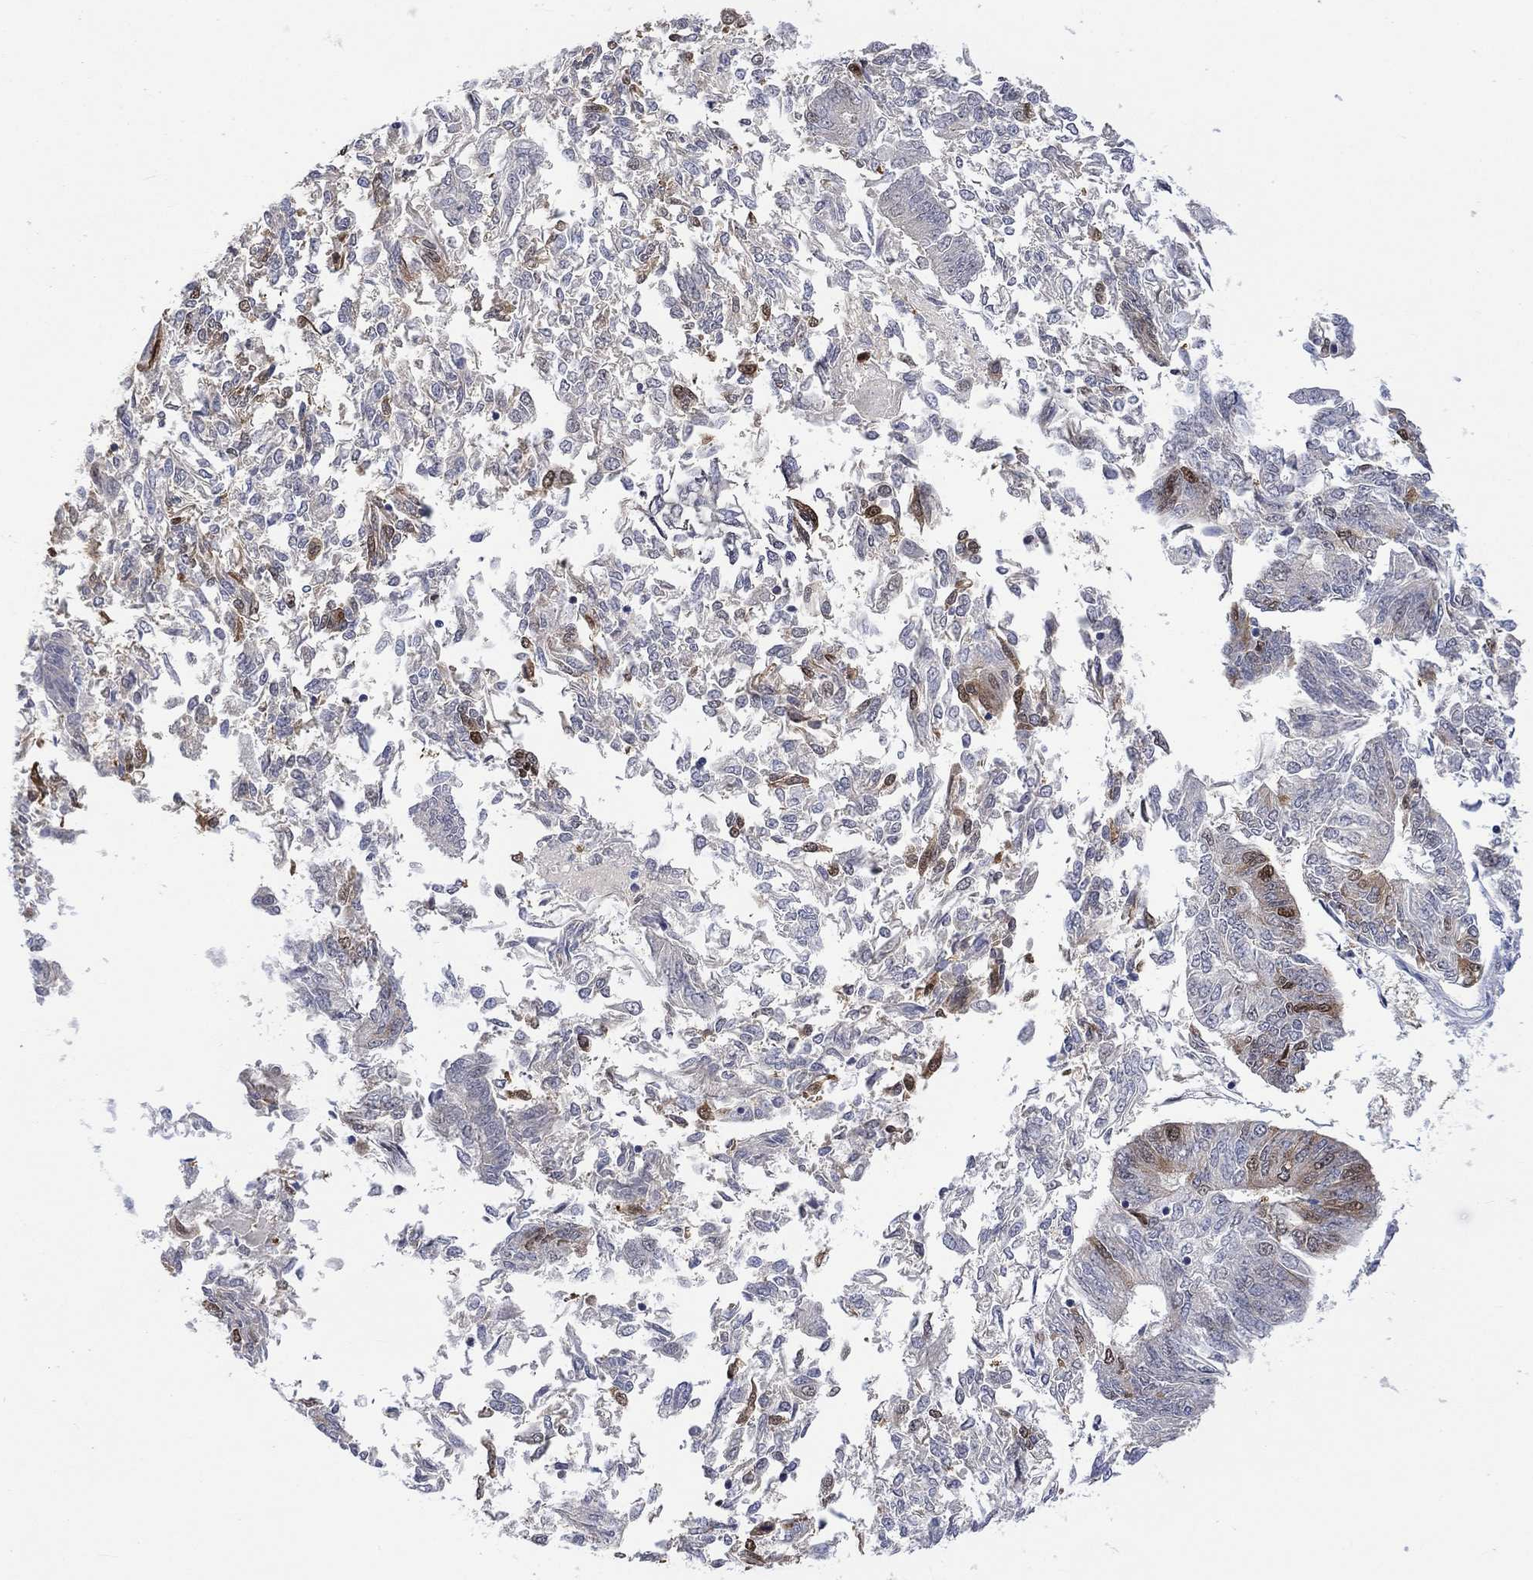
{"staining": {"intensity": "moderate", "quantity": "<25%", "location": "cytoplasmic/membranous,nuclear"}, "tissue": "endometrial cancer", "cell_type": "Tumor cells", "image_type": "cancer", "snomed": [{"axis": "morphology", "description": "Adenocarcinoma, NOS"}, {"axis": "topography", "description": "Endometrium"}], "caption": "The photomicrograph exhibits a brown stain indicating the presence of a protein in the cytoplasmic/membranous and nuclear of tumor cells in endometrial cancer (adenocarcinoma). (DAB IHC, brown staining for protein, blue staining for nuclei).", "gene": "RAD54L2", "patient": {"sex": "female", "age": 58}}